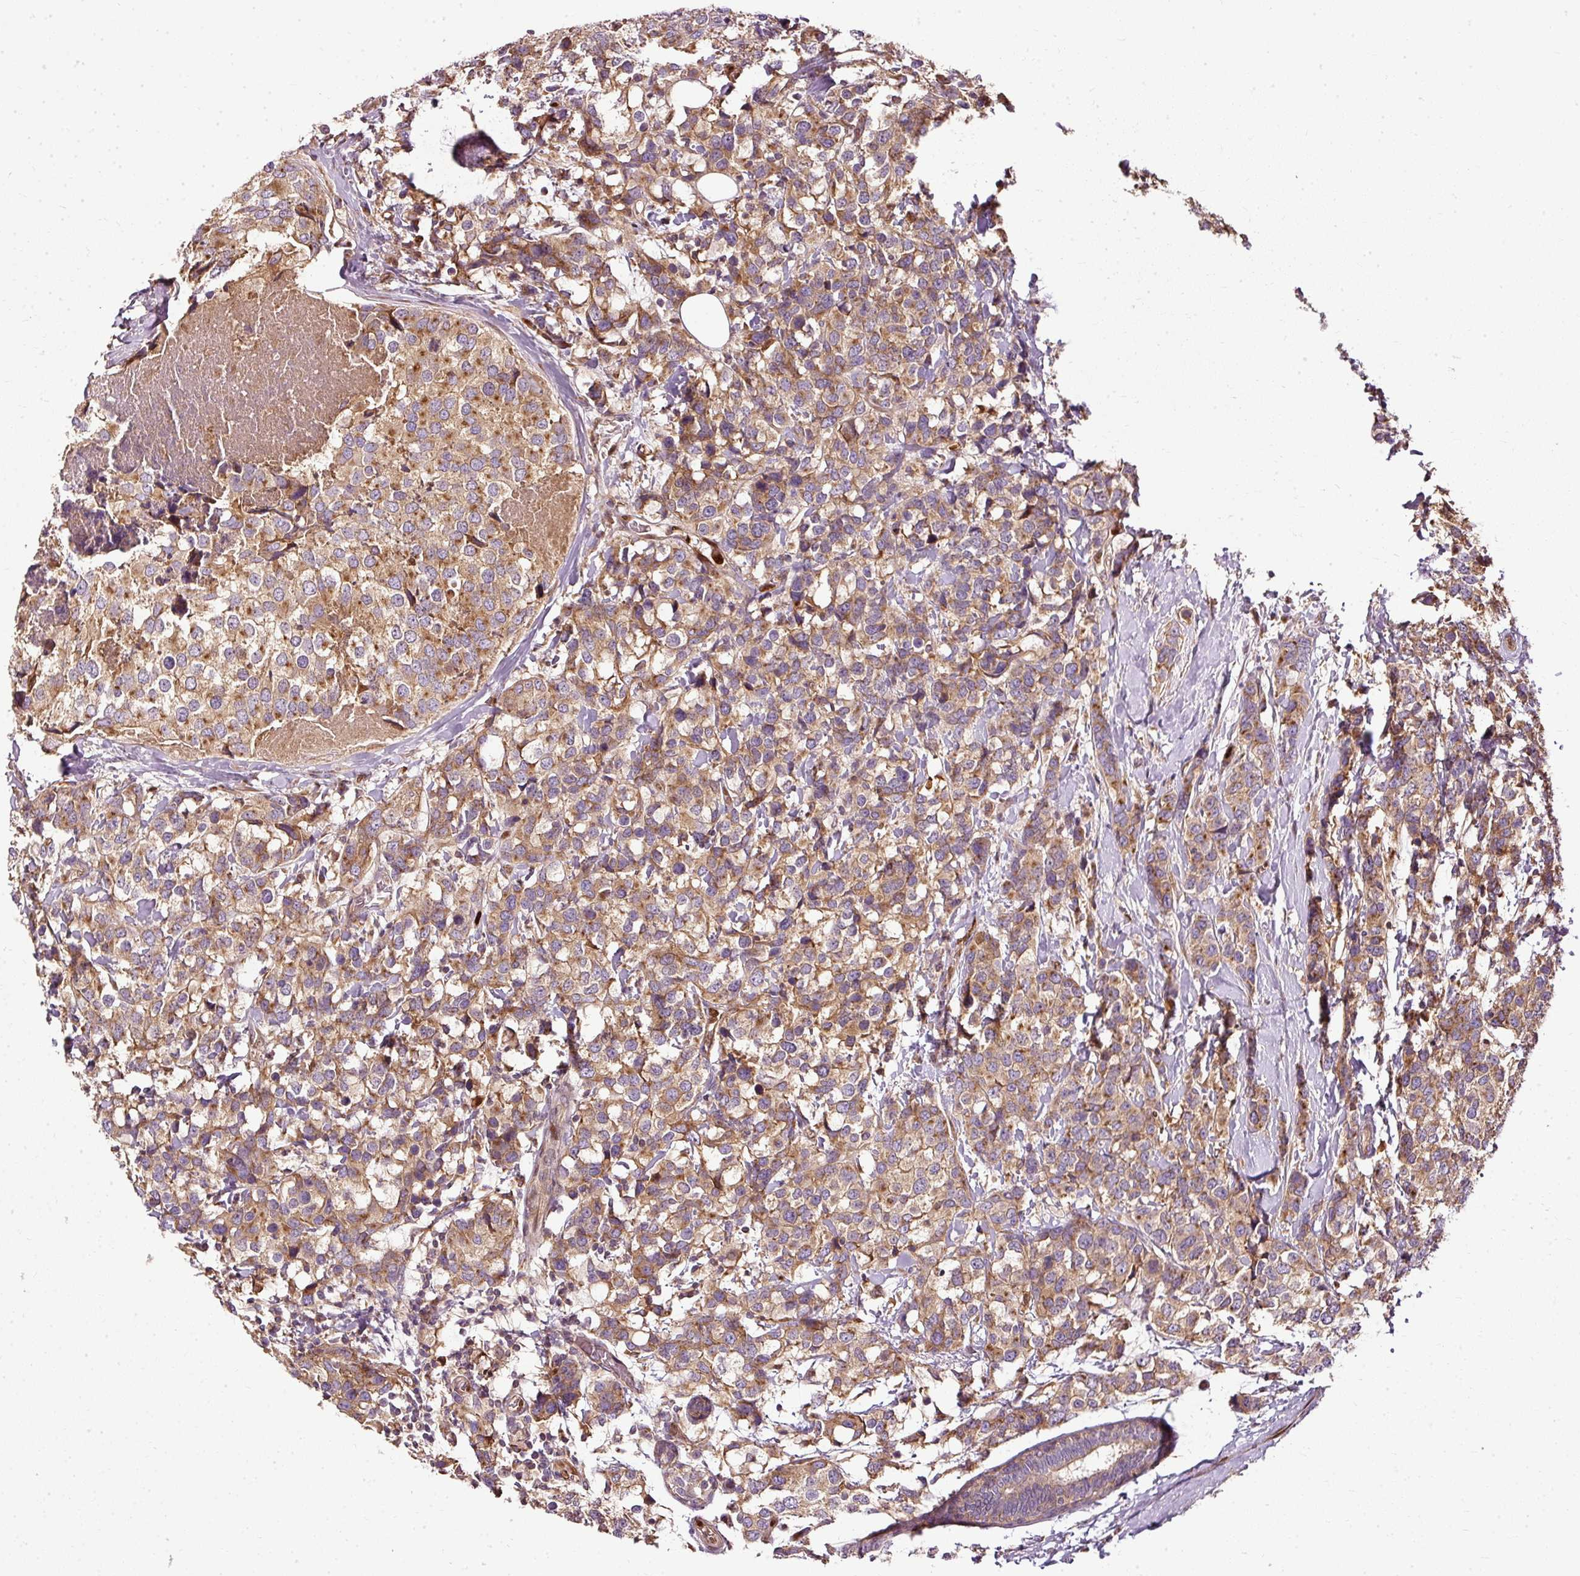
{"staining": {"intensity": "moderate", "quantity": ">75%", "location": "cytoplasmic/membranous"}, "tissue": "breast cancer", "cell_type": "Tumor cells", "image_type": "cancer", "snomed": [{"axis": "morphology", "description": "Lobular carcinoma"}, {"axis": "topography", "description": "Breast"}], "caption": "Tumor cells demonstrate moderate cytoplasmic/membranous staining in about >75% of cells in lobular carcinoma (breast).", "gene": "NAPA", "patient": {"sex": "female", "age": 59}}